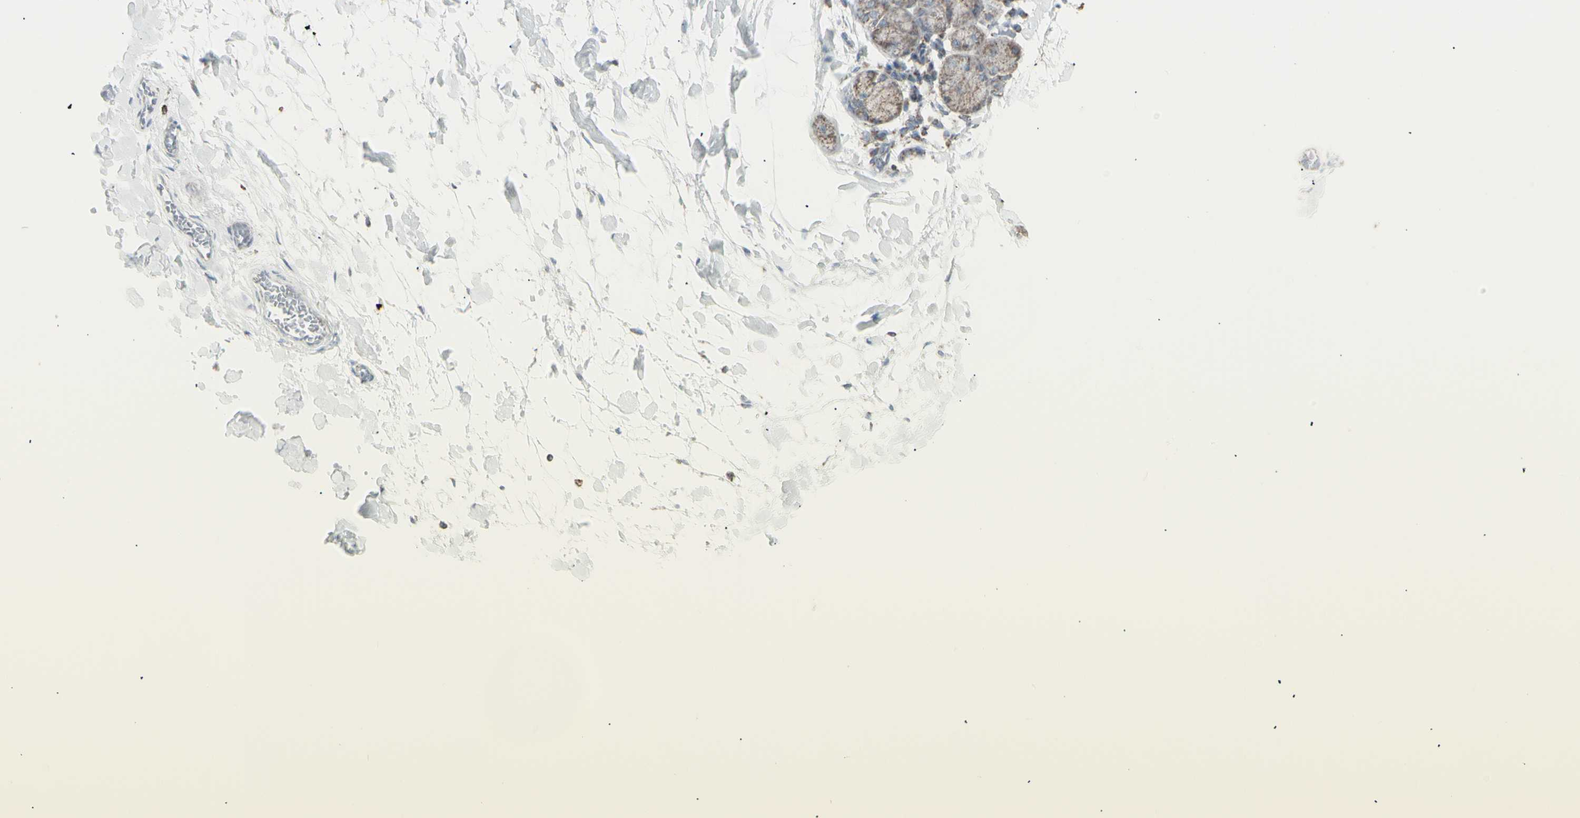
{"staining": {"intensity": "strong", "quantity": "<25%", "location": "cytoplasmic/membranous"}, "tissue": "salivary gland", "cell_type": "Glandular cells", "image_type": "normal", "snomed": [{"axis": "morphology", "description": "Normal tissue, NOS"}, {"axis": "topography", "description": "Salivary gland"}], "caption": "Immunohistochemical staining of normal human salivary gland reveals strong cytoplasmic/membranous protein positivity in about <25% of glandular cells. (IHC, brightfield microscopy, high magnification).", "gene": "PLGRKT", "patient": {"sex": "female", "age": 24}}